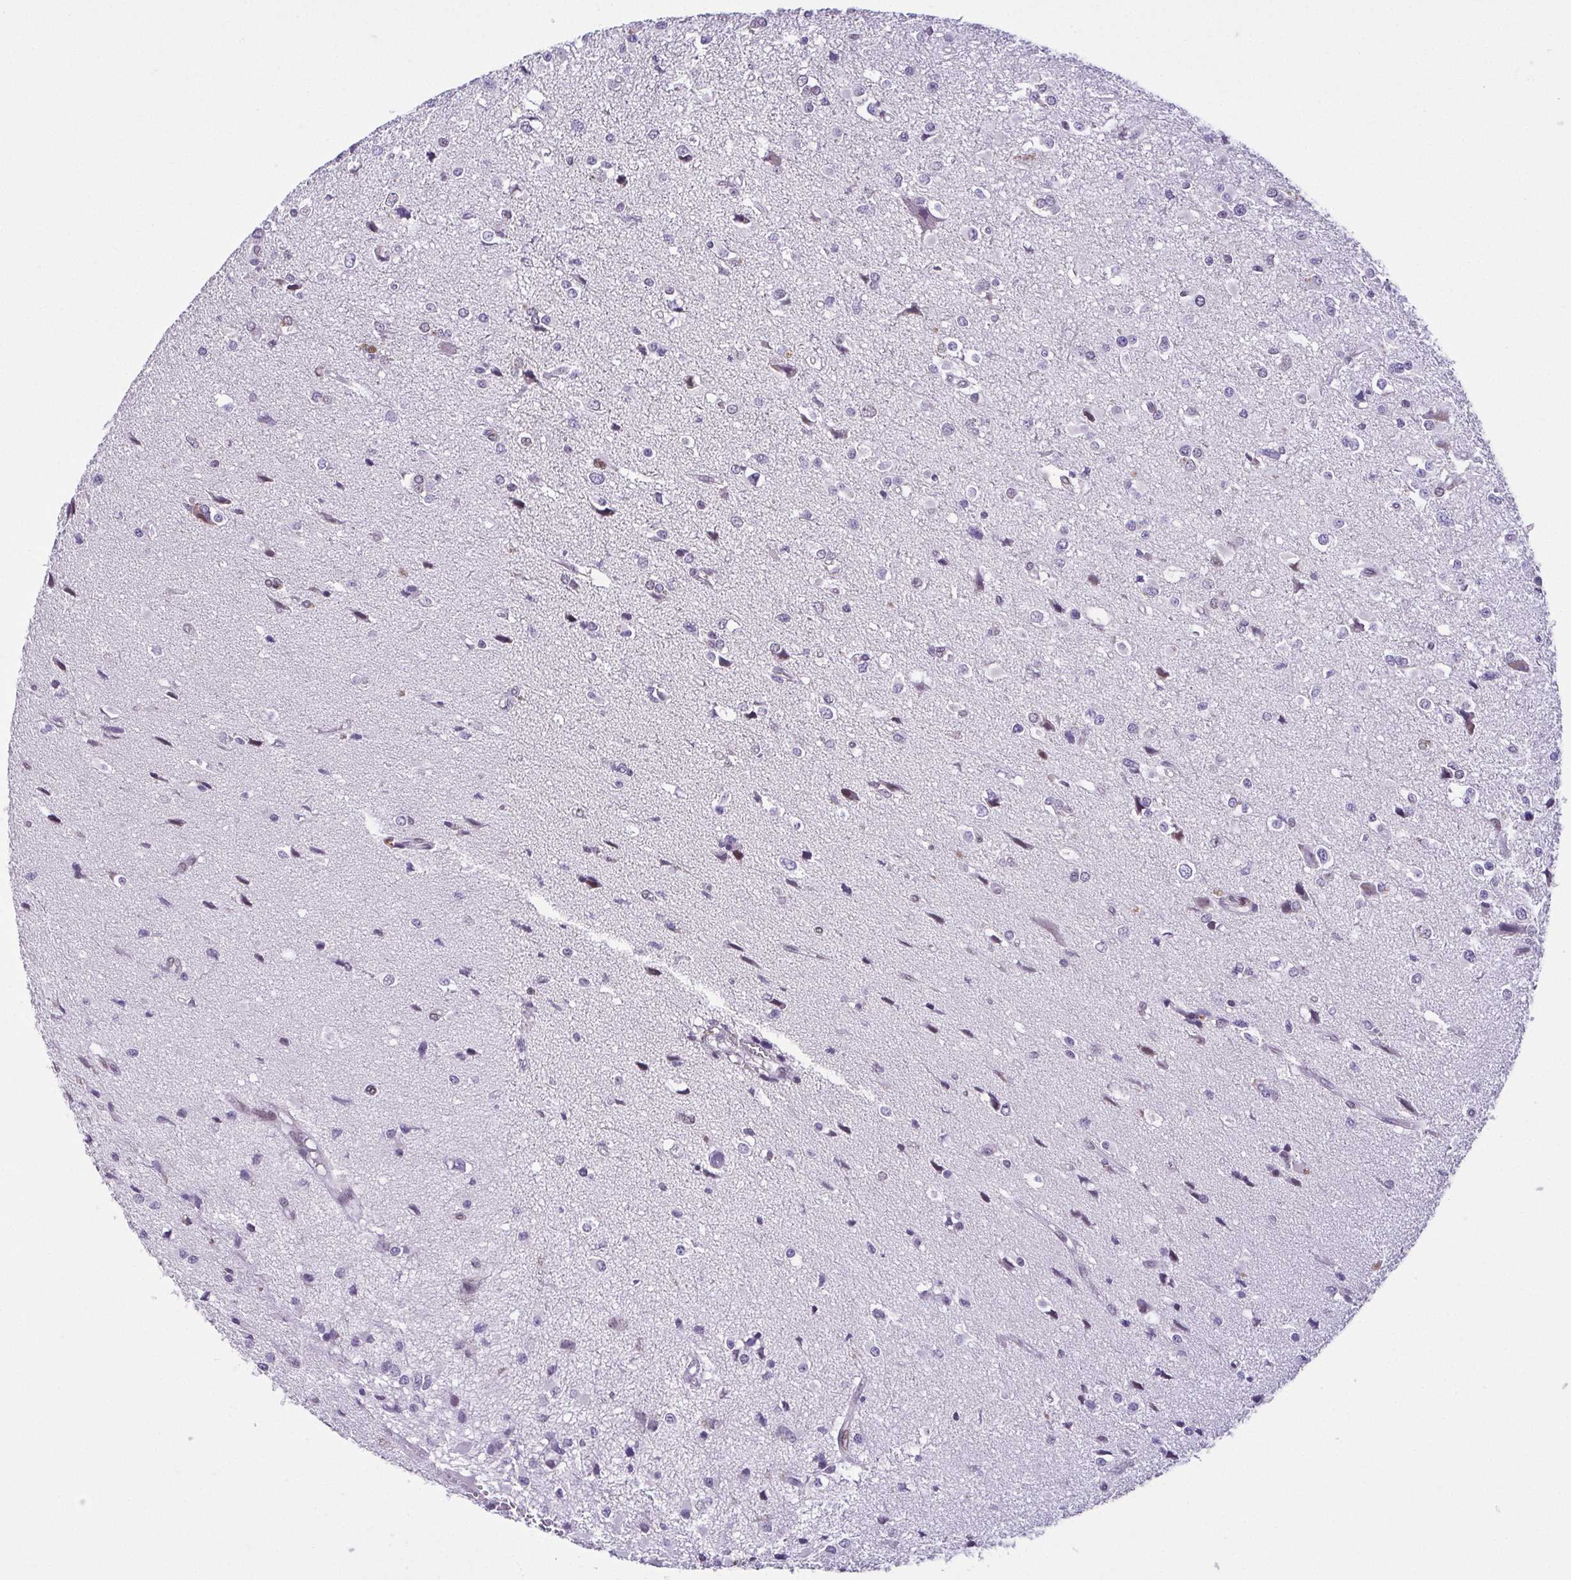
{"staining": {"intensity": "negative", "quantity": "none", "location": "none"}, "tissue": "glioma", "cell_type": "Tumor cells", "image_type": "cancer", "snomed": [{"axis": "morphology", "description": "Glioma, malignant, High grade"}, {"axis": "topography", "description": "Brain"}], "caption": "Photomicrograph shows no protein positivity in tumor cells of glioma tissue.", "gene": "RBM3", "patient": {"sex": "male", "age": 54}}